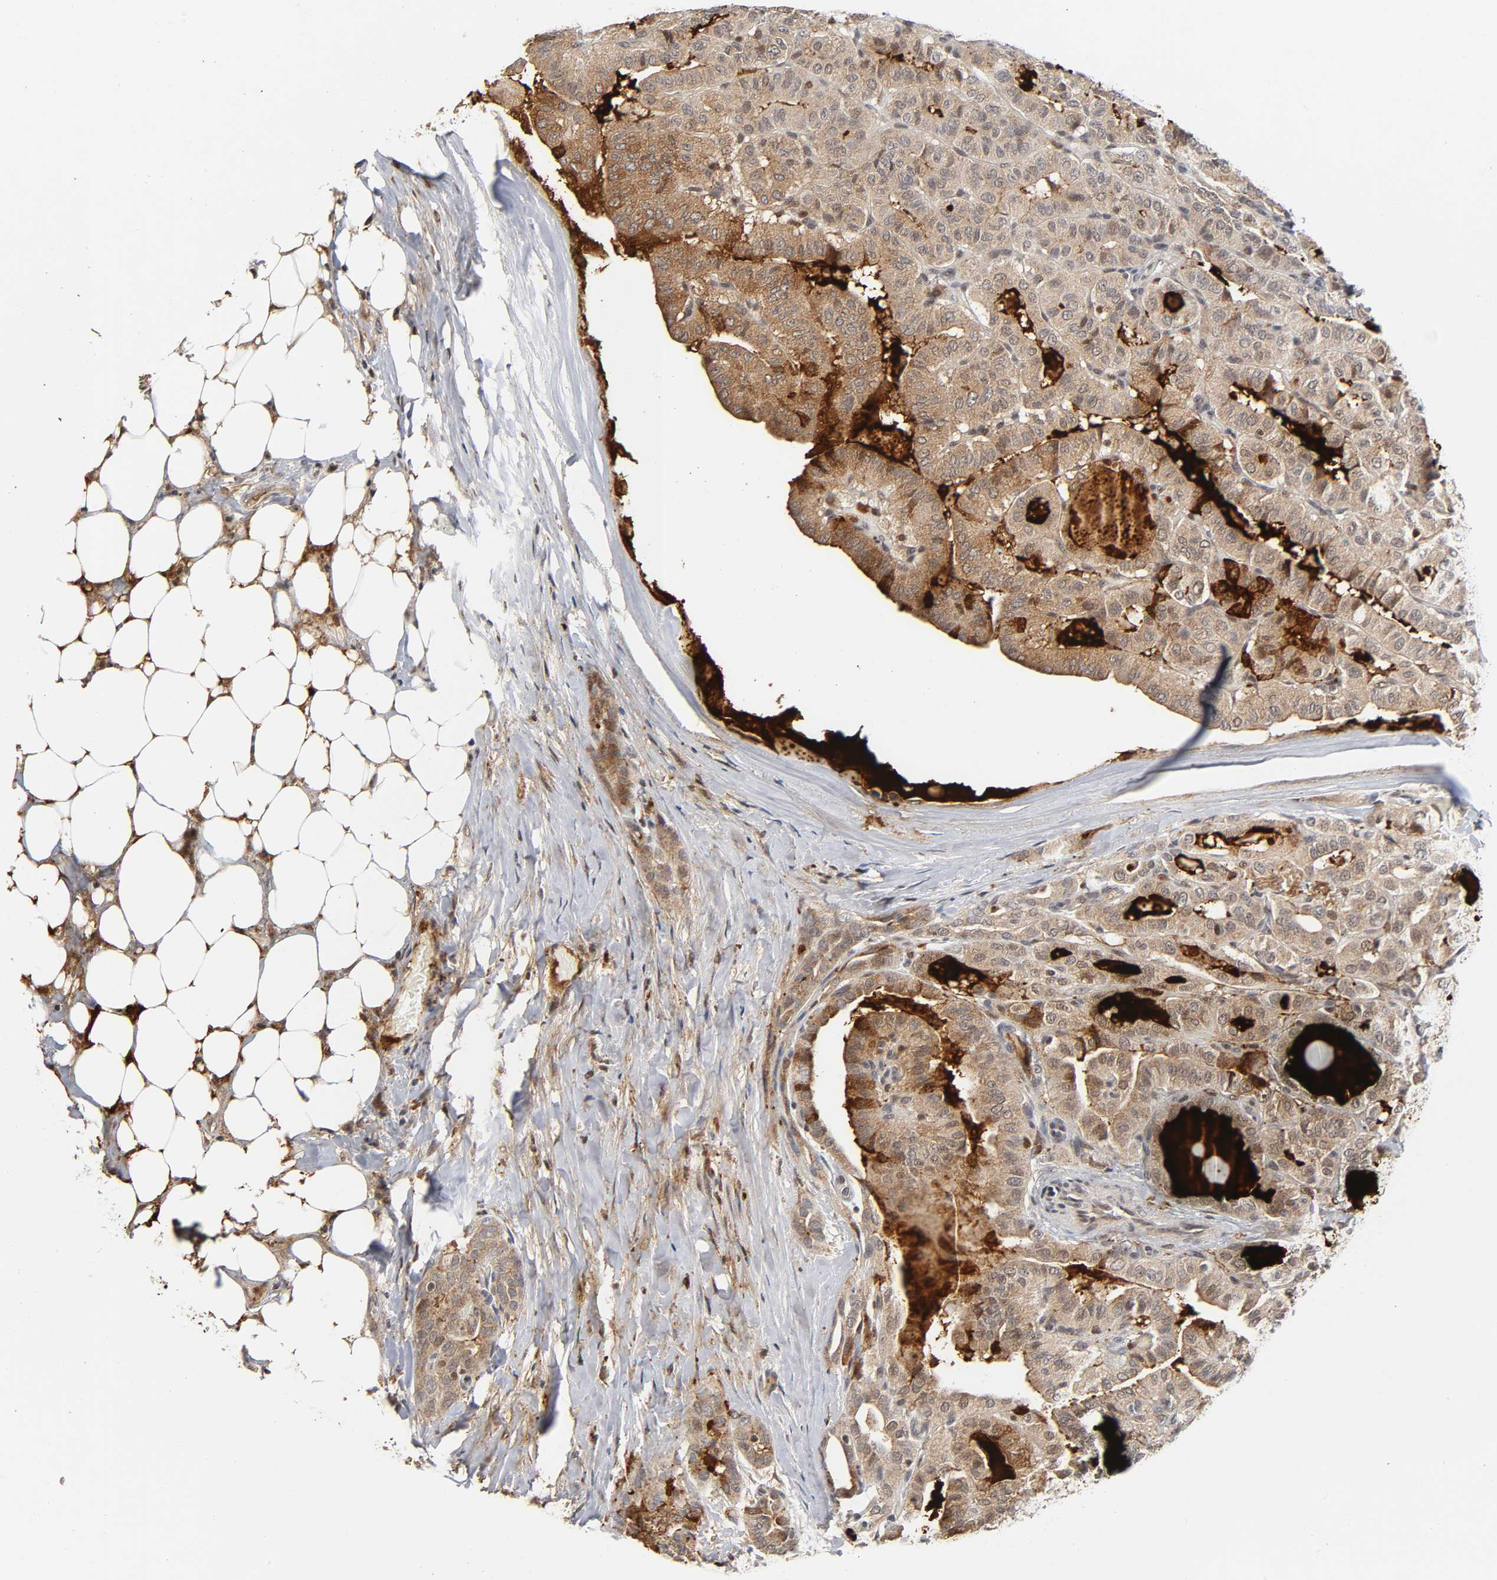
{"staining": {"intensity": "strong", "quantity": ">75%", "location": "cytoplasmic/membranous,nuclear"}, "tissue": "thyroid cancer", "cell_type": "Tumor cells", "image_type": "cancer", "snomed": [{"axis": "morphology", "description": "Papillary adenocarcinoma, NOS"}, {"axis": "topography", "description": "Thyroid gland"}], "caption": "A high amount of strong cytoplasmic/membranous and nuclear positivity is seen in approximately >75% of tumor cells in thyroid cancer (papillary adenocarcinoma) tissue. Nuclei are stained in blue.", "gene": "KAT2B", "patient": {"sex": "male", "age": 77}}